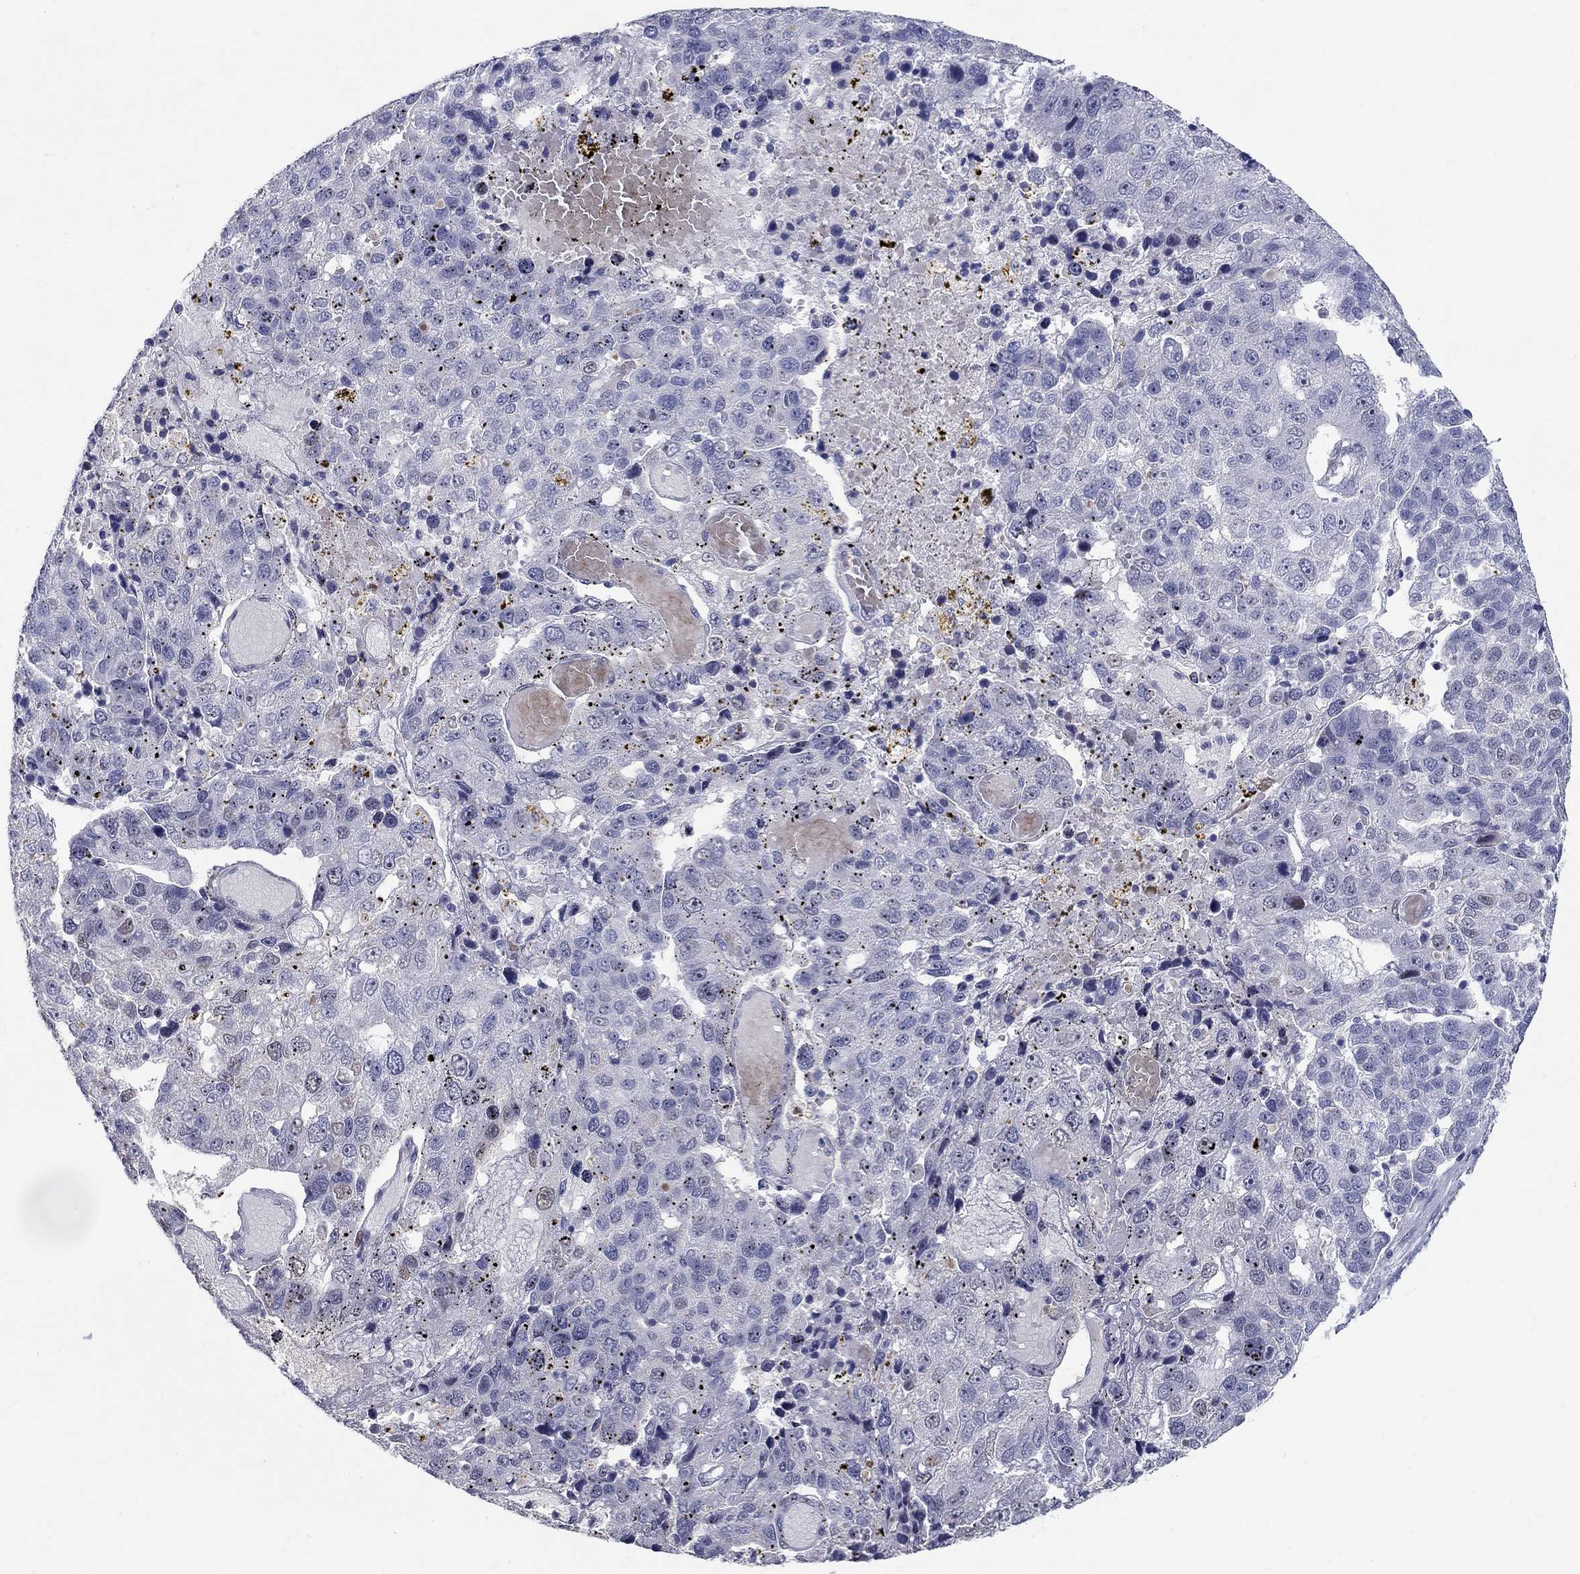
{"staining": {"intensity": "negative", "quantity": "none", "location": "none"}, "tissue": "pancreatic cancer", "cell_type": "Tumor cells", "image_type": "cancer", "snomed": [{"axis": "morphology", "description": "Adenocarcinoma, NOS"}, {"axis": "topography", "description": "Pancreas"}], "caption": "This image is of pancreatic cancer stained with immunohistochemistry to label a protein in brown with the nuclei are counter-stained blue. There is no expression in tumor cells.", "gene": "RAPGEF5", "patient": {"sex": "female", "age": 61}}